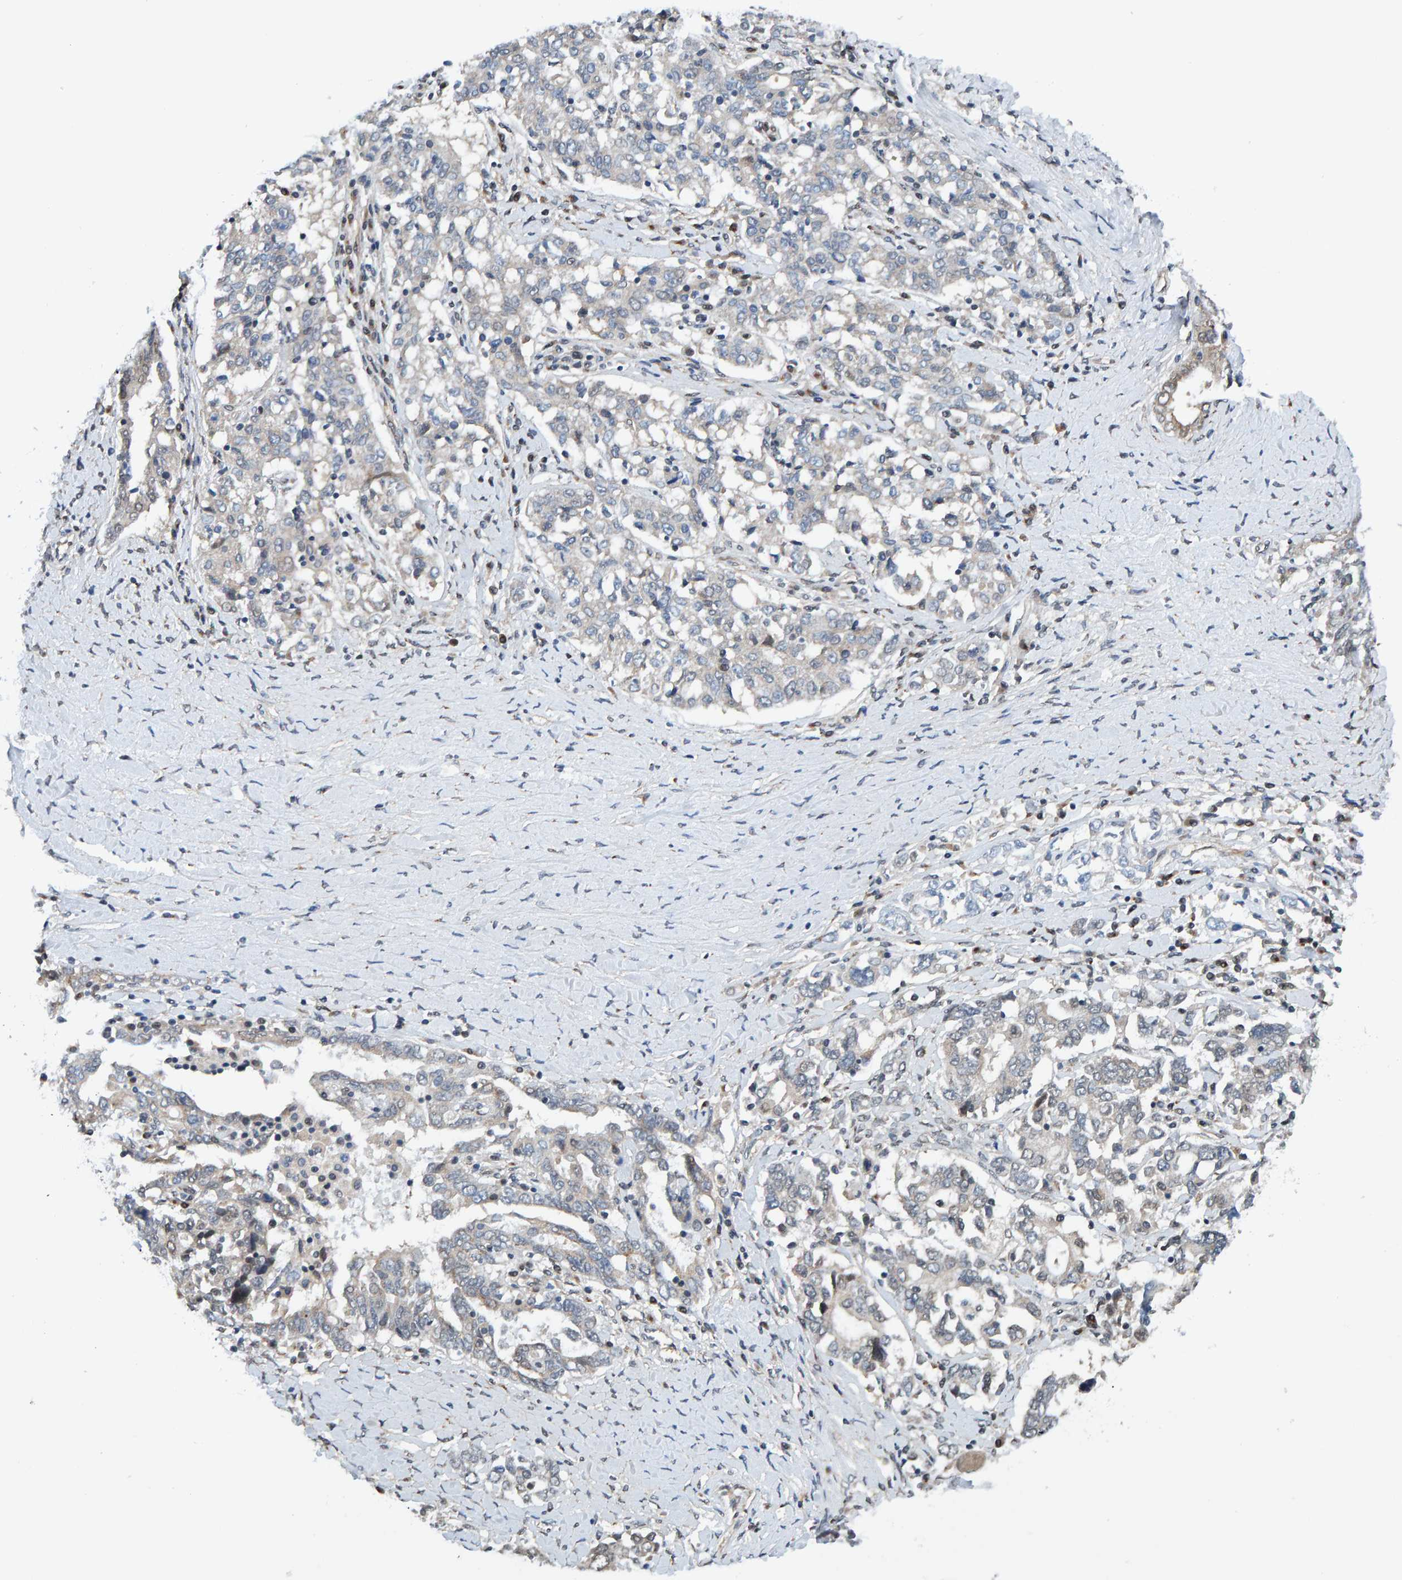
{"staining": {"intensity": "negative", "quantity": "none", "location": "none"}, "tissue": "ovarian cancer", "cell_type": "Tumor cells", "image_type": "cancer", "snomed": [{"axis": "morphology", "description": "Carcinoma, endometroid"}, {"axis": "topography", "description": "Ovary"}], "caption": "DAB (3,3'-diaminobenzidine) immunohistochemical staining of ovarian cancer displays no significant staining in tumor cells.", "gene": "SCRN2", "patient": {"sex": "female", "age": 62}}